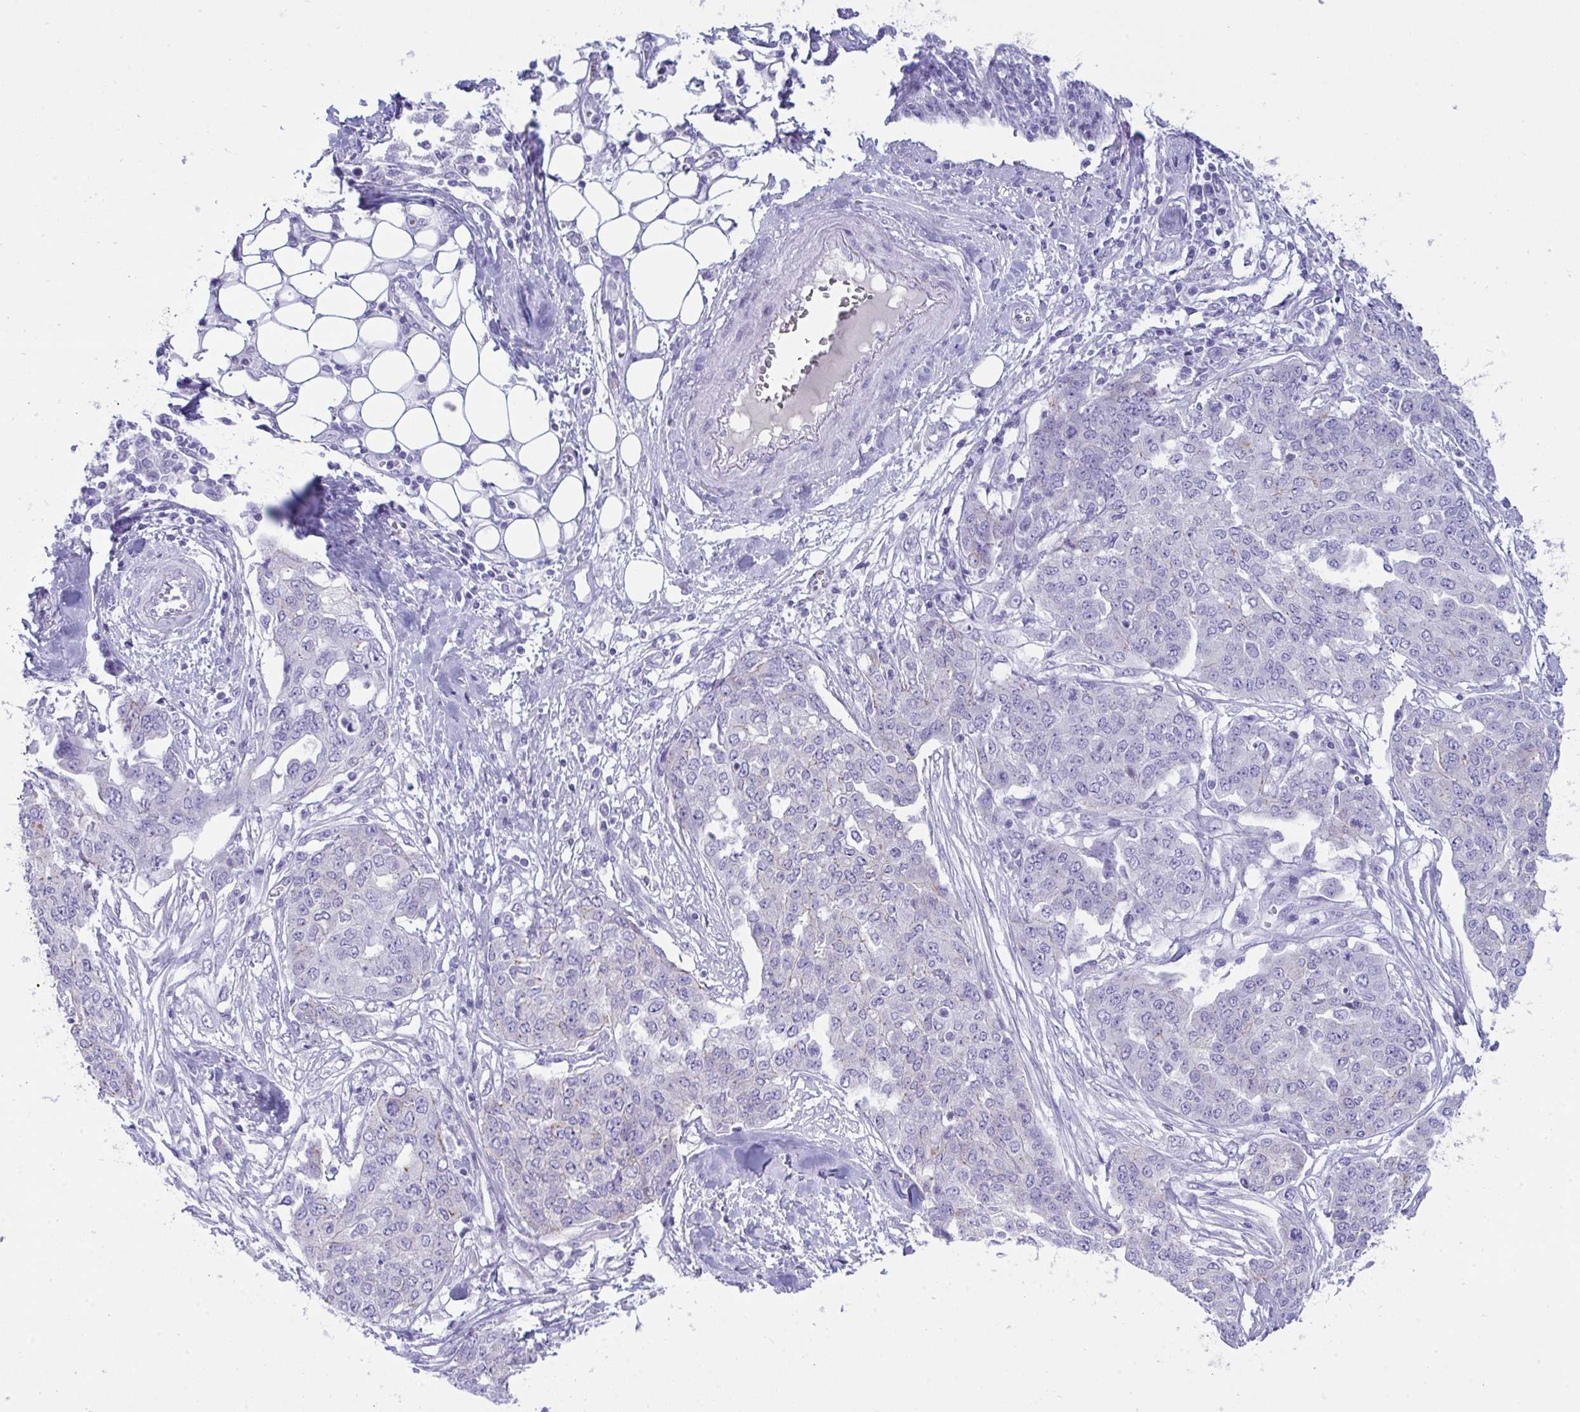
{"staining": {"intensity": "negative", "quantity": "none", "location": "none"}, "tissue": "ovarian cancer", "cell_type": "Tumor cells", "image_type": "cancer", "snomed": [{"axis": "morphology", "description": "Cystadenocarcinoma, serous, NOS"}, {"axis": "topography", "description": "Soft tissue"}, {"axis": "topography", "description": "Ovary"}], "caption": "The image displays no significant positivity in tumor cells of serous cystadenocarcinoma (ovarian). (DAB immunohistochemistry (IHC) with hematoxylin counter stain).", "gene": "GLB1L2", "patient": {"sex": "female", "age": 57}}